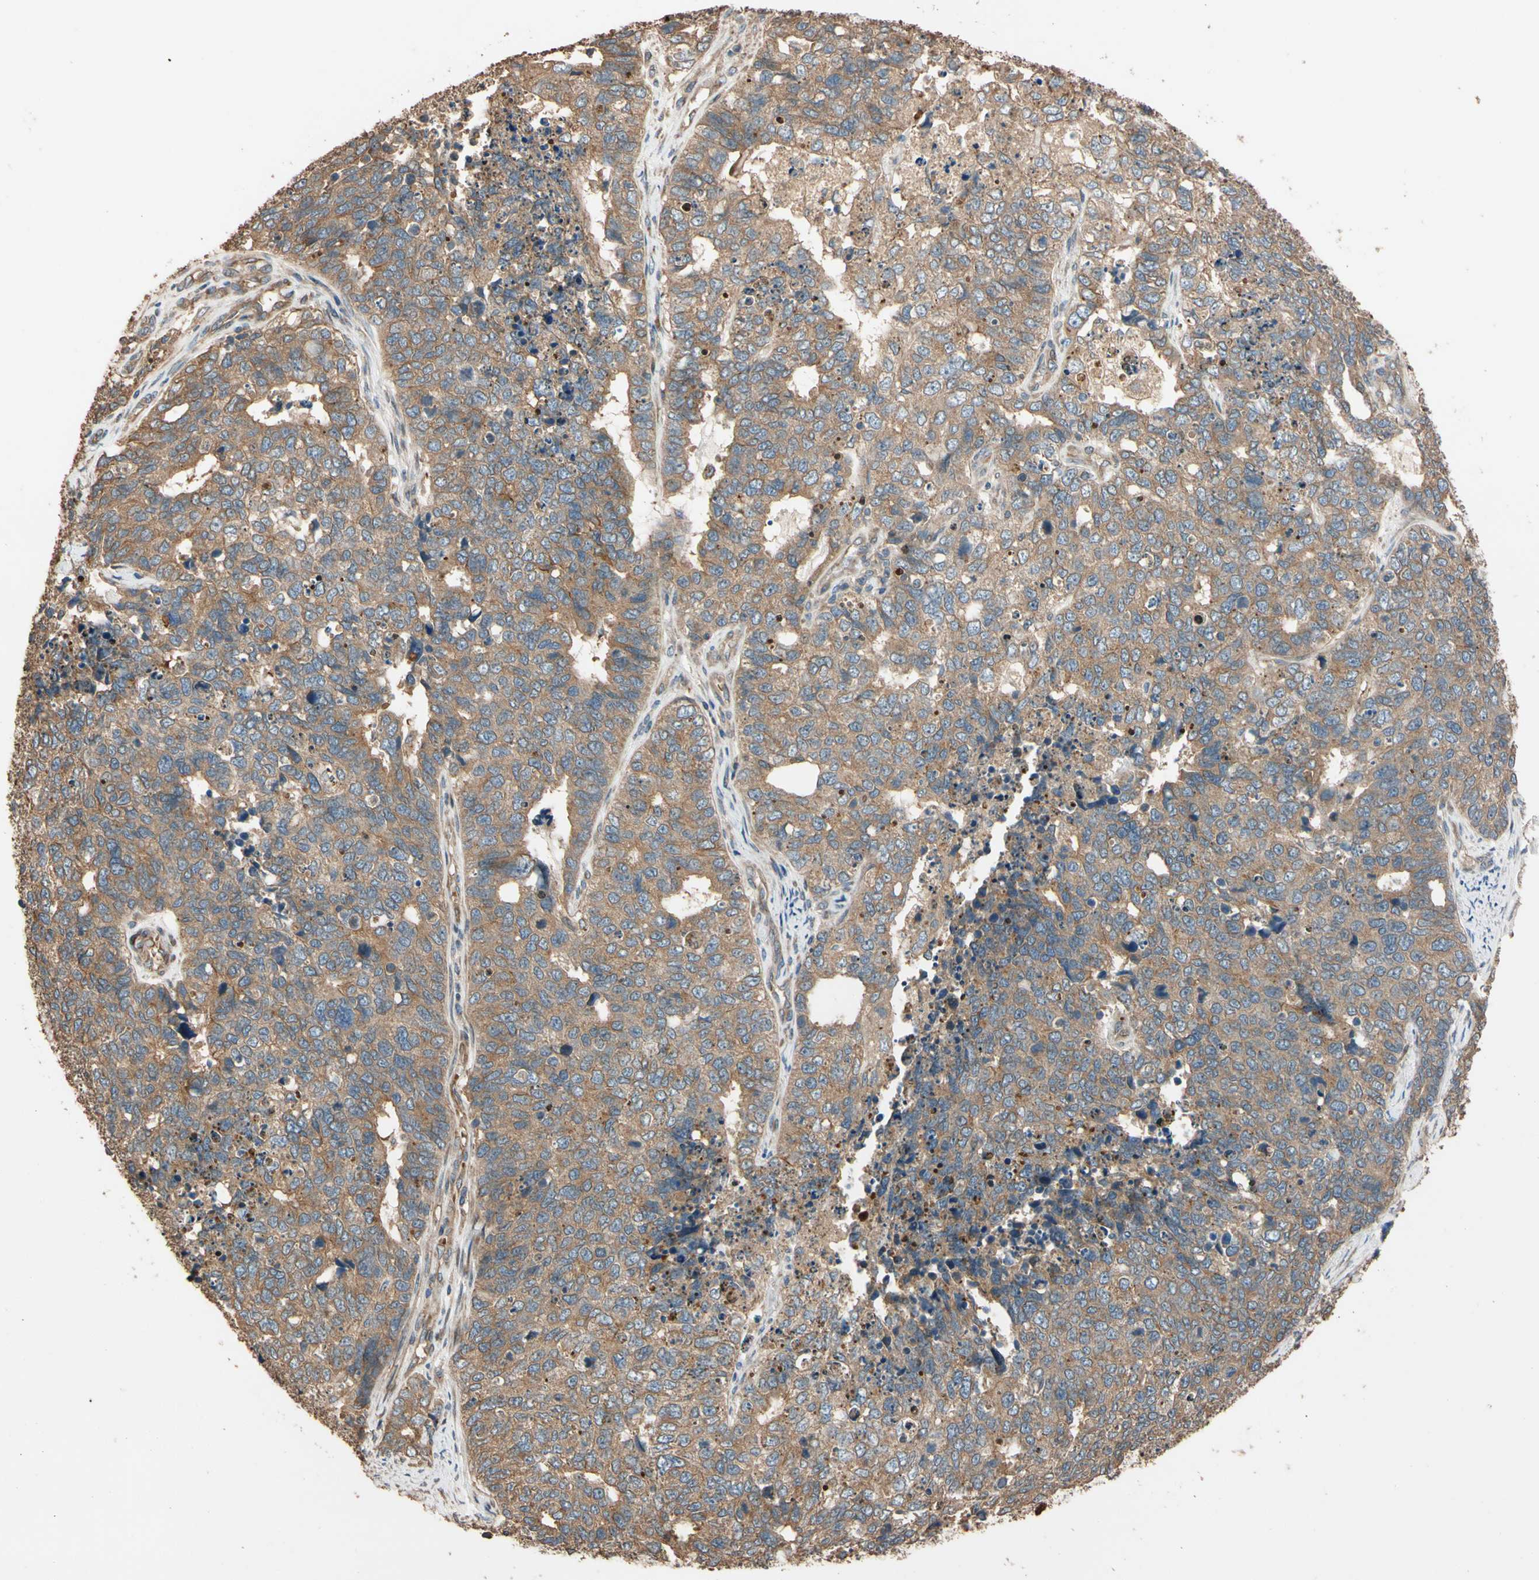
{"staining": {"intensity": "moderate", "quantity": ">75%", "location": "cytoplasmic/membranous"}, "tissue": "cervical cancer", "cell_type": "Tumor cells", "image_type": "cancer", "snomed": [{"axis": "morphology", "description": "Squamous cell carcinoma, NOS"}, {"axis": "topography", "description": "Cervix"}], "caption": "IHC photomicrograph of neoplastic tissue: squamous cell carcinoma (cervical) stained using immunohistochemistry (IHC) reveals medium levels of moderate protein expression localized specifically in the cytoplasmic/membranous of tumor cells, appearing as a cytoplasmic/membranous brown color.", "gene": "MGRN1", "patient": {"sex": "female", "age": 63}}